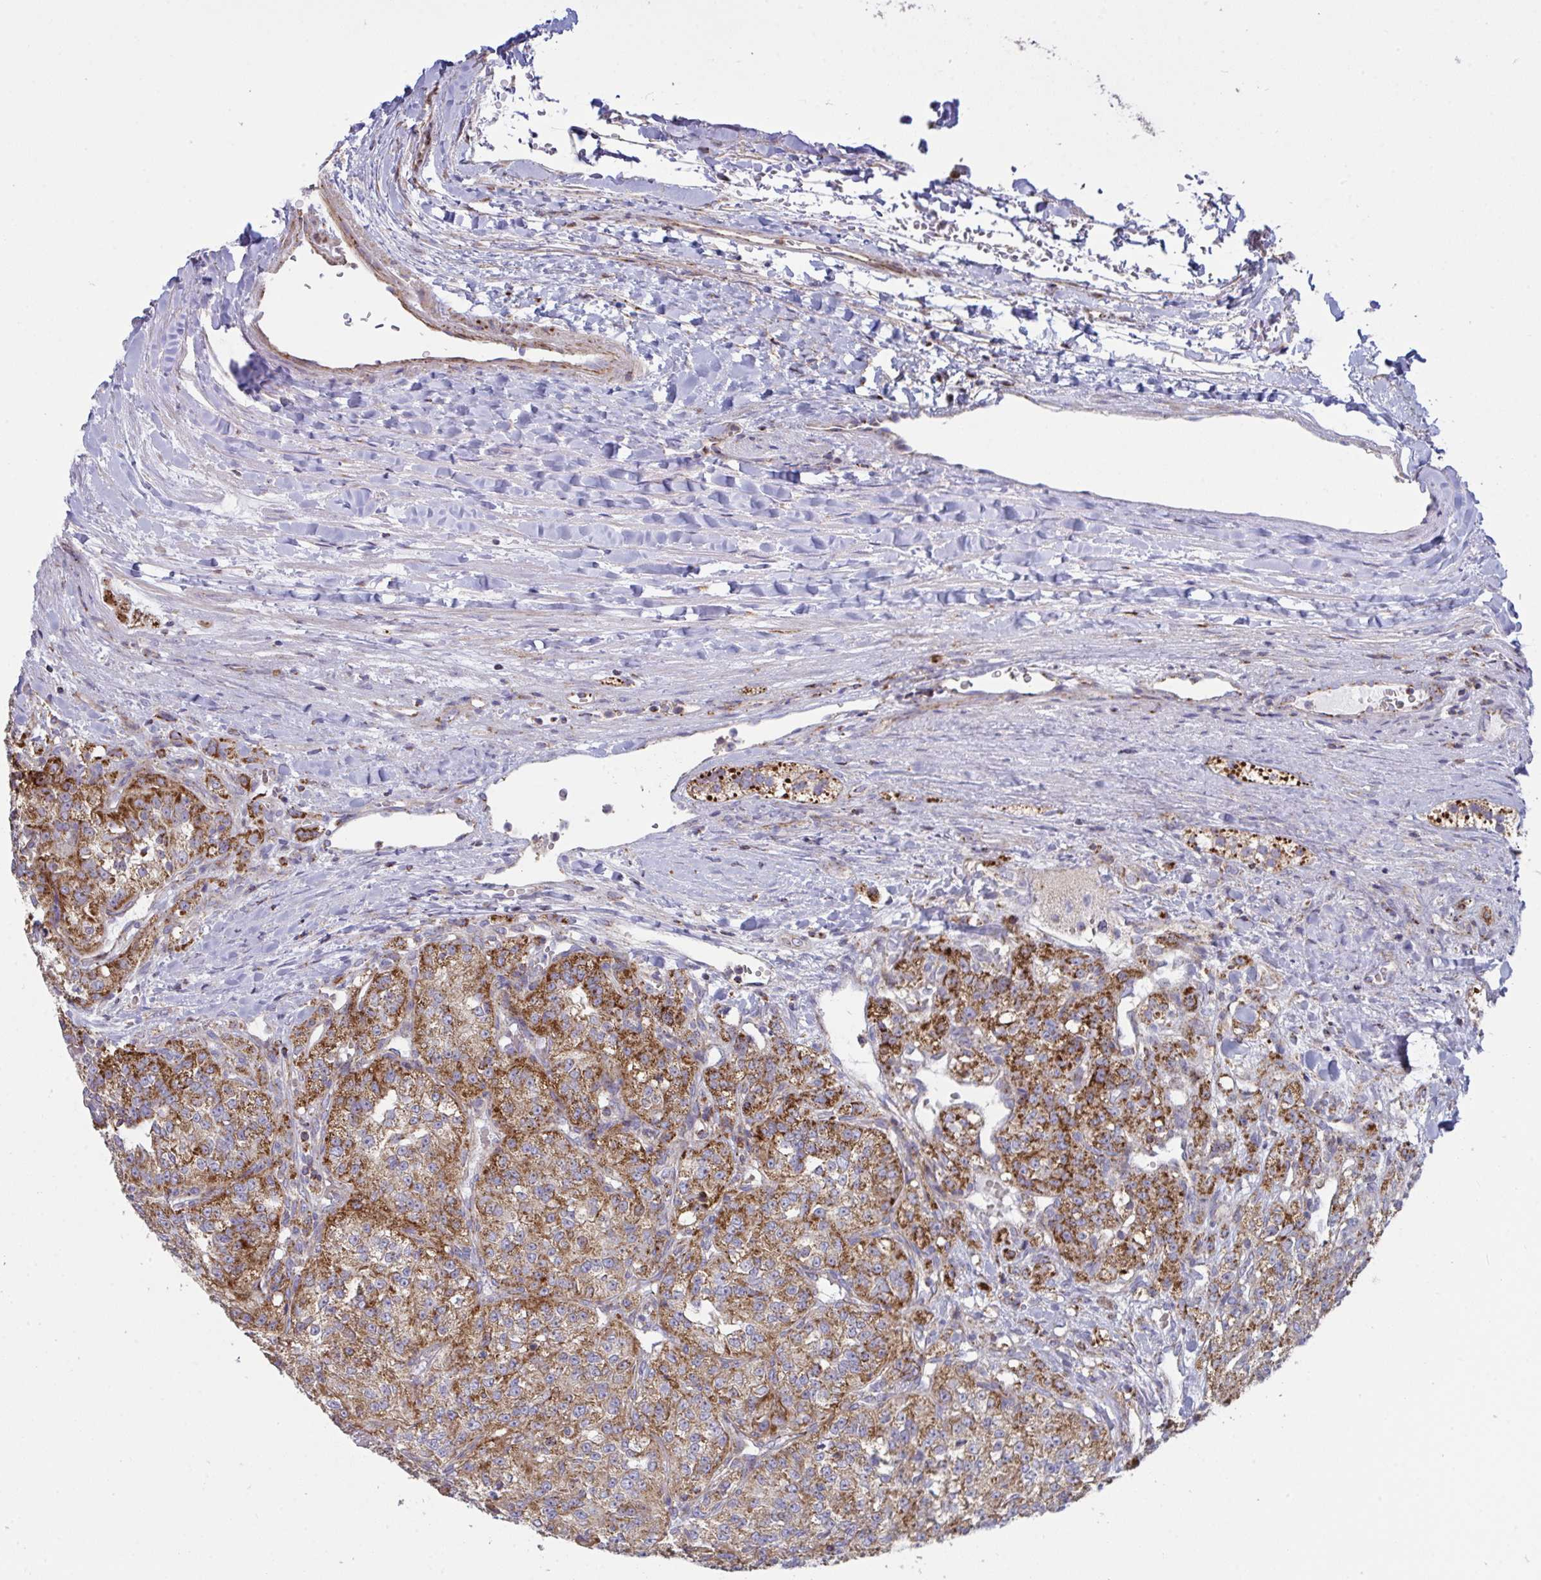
{"staining": {"intensity": "strong", "quantity": ">75%", "location": "cytoplasmic/membranous"}, "tissue": "renal cancer", "cell_type": "Tumor cells", "image_type": "cancer", "snomed": [{"axis": "morphology", "description": "Adenocarcinoma, NOS"}, {"axis": "topography", "description": "Kidney"}], "caption": "A high amount of strong cytoplasmic/membranous expression is seen in approximately >75% of tumor cells in renal cancer (adenocarcinoma) tissue. (DAB (3,3'-diaminobenzidine) = brown stain, brightfield microscopy at high magnification).", "gene": "MICOS10", "patient": {"sex": "female", "age": 63}}